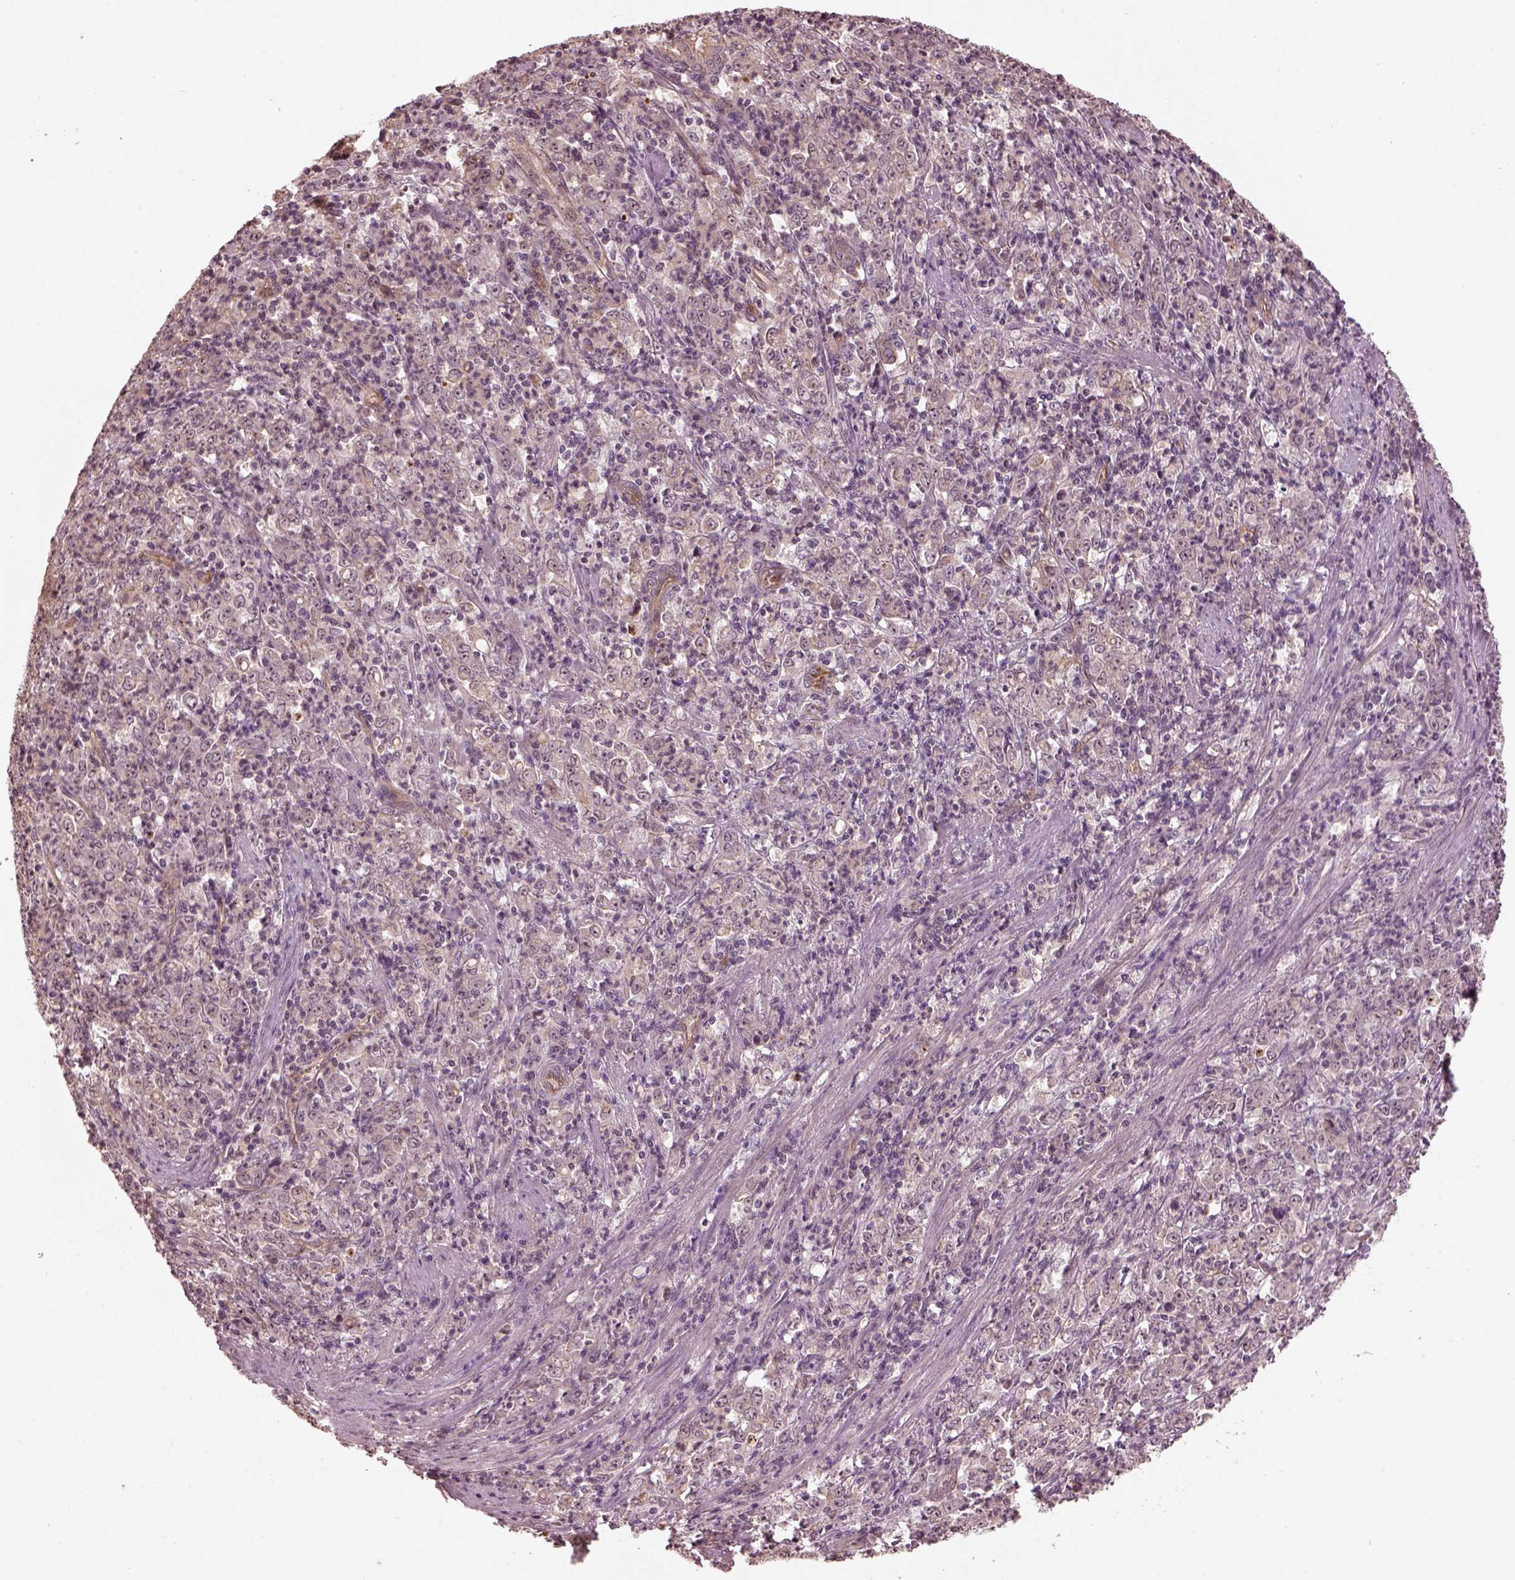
{"staining": {"intensity": "negative", "quantity": "none", "location": "none"}, "tissue": "stomach cancer", "cell_type": "Tumor cells", "image_type": "cancer", "snomed": [{"axis": "morphology", "description": "Adenocarcinoma, NOS"}, {"axis": "topography", "description": "Stomach, lower"}], "caption": "Photomicrograph shows no protein expression in tumor cells of adenocarcinoma (stomach) tissue.", "gene": "GNRH1", "patient": {"sex": "female", "age": 71}}